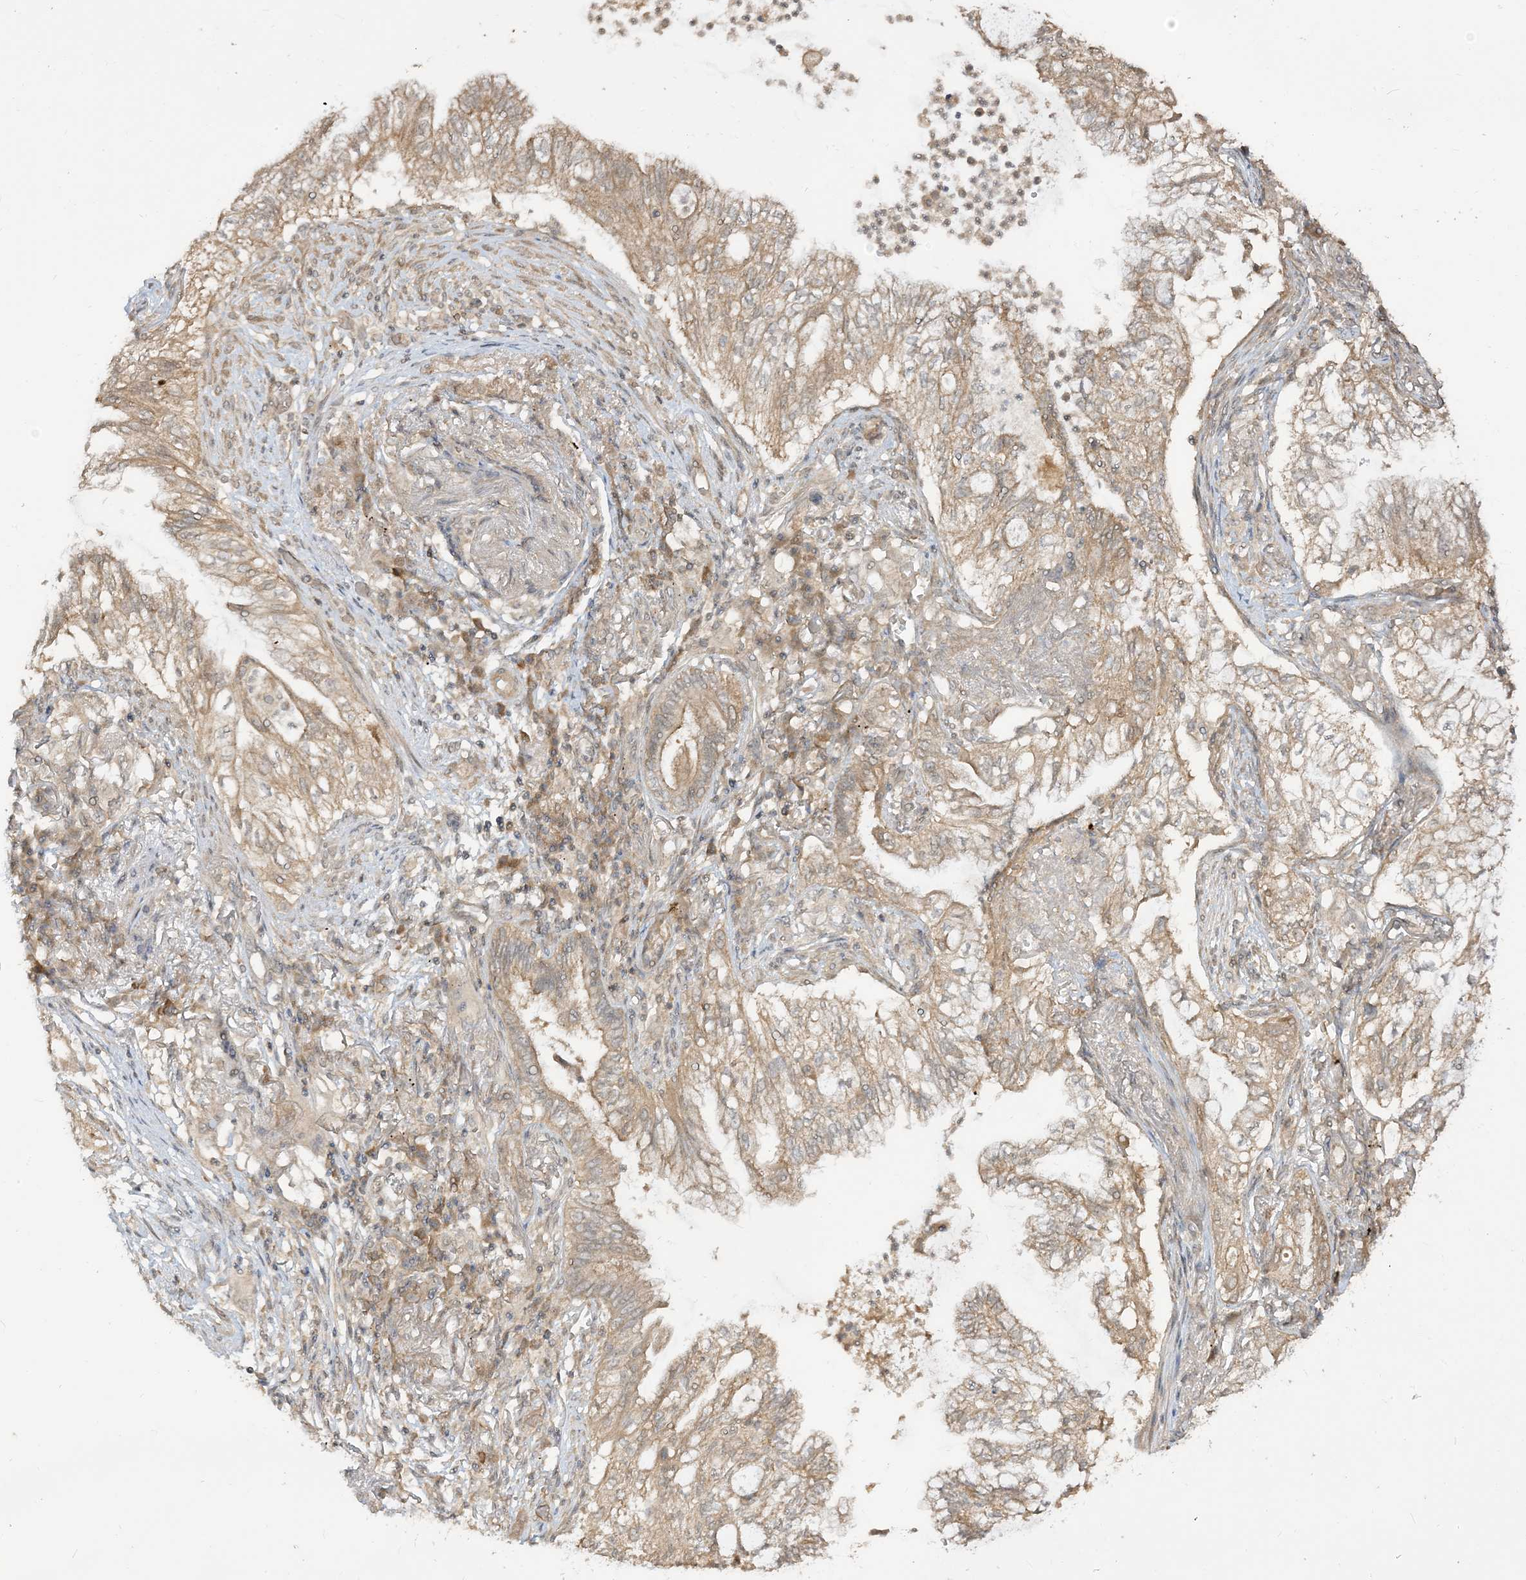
{"staining": {"intensity": "weak", "quantity": ">75%", "location": "cytoplasmic/membranous"}, "tissue": "lung cancer", "cell_type": "Tumor cells", "image_type": "cancer", "snomed": [{"axis": "morphology", "description": "Adenocarcinoma, NOS"}, {"axis": "topography", "description": "Lung"}], "caption": "Tumor cells exhibit low levels of weak cytoplasmic/membranous expression in about >75% of cells in lung adenocarcinoma.", "gene": "TBCC", "patient": {"sex": "female", "age": 70}}